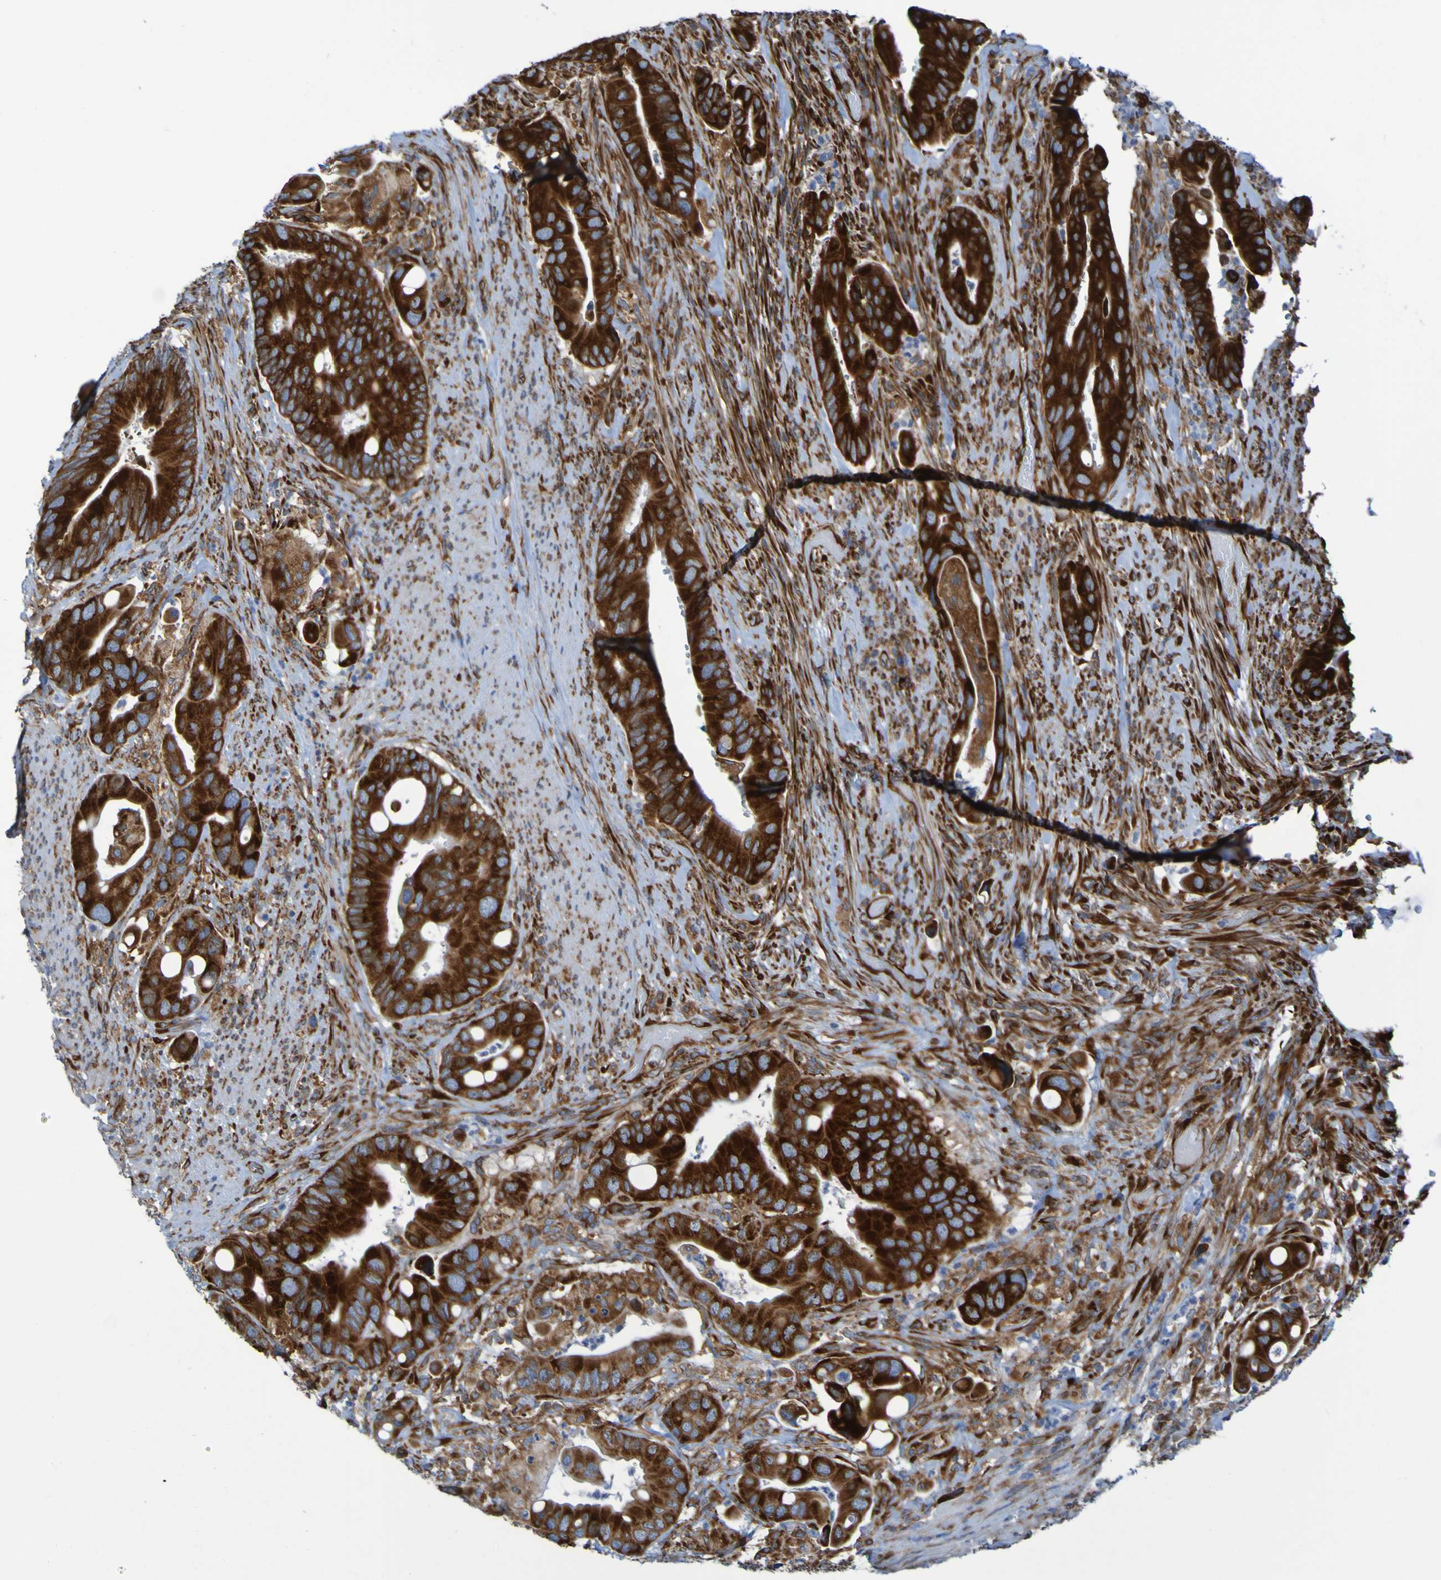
{"staining": {"intensity": "strong", "quantity": ">75%", "location": "cytoplasmic/membranous"}, "tissue": "colorectal cancer", "cell_type": "Tumor cells", "image_type": "cancer", "snomed": [{"axis": "morphology", "description": "Adenocarcinoma, NOS"}, {"axis": "topography", "description": "Rectum"}], "caption": "Immunohistochemistry (IHC) staining of adenocarcinoma (colorectal), which exhibits high levels of strong cytoplasmic/membranous positivity in approximately >75% of tumor cells indicating strong cytoplasmic/membranous protein expression. The staining was performed using DAB (brown) for protein detection and nuclei were counterstained in hematoxylin (blue).", "gene": "RPL10", "patient": {"sex": "female", "age": 57}}